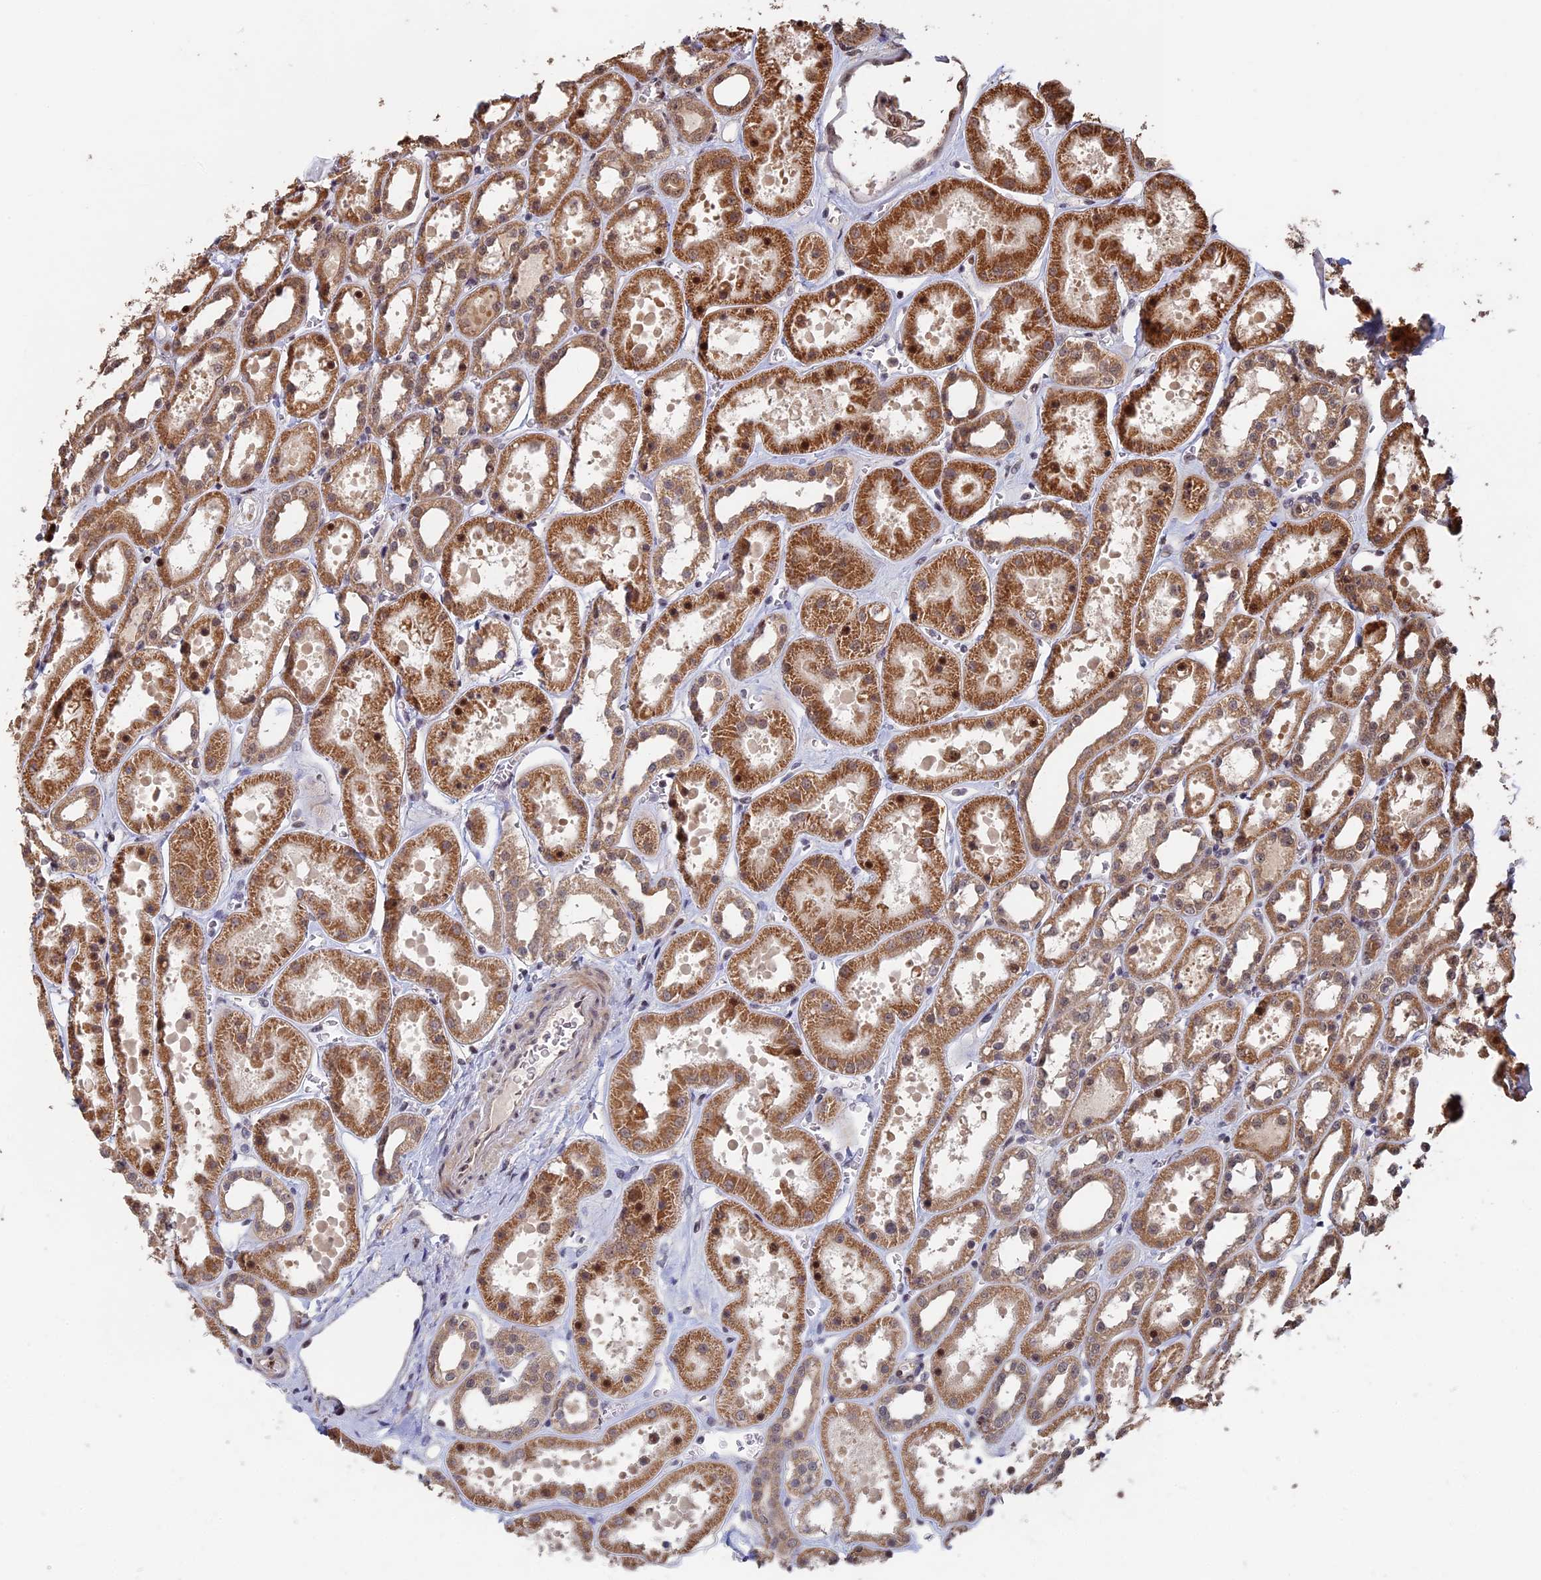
{"staining": {"intensity": "moderate", "quantity": "25%-75%", "location": "nuclear"}, "tissue": "kidney", "cell_type": "Cells in glomeruli", "image_type": "normal", "snomed": [{"axis": "morphology", "description": "Normal tissue, NOS"}, {"axis": "topography", "description": "Kidney"}], "caption": "High-power microscopy captured an immunohistochemistry histopathology image of normal kidney, revealing moderate nuclear expression in about 25%-75% of cells in glomeruli.", "gene": "KIAA1328", "patient": {"sex": "female", "age": 41}}